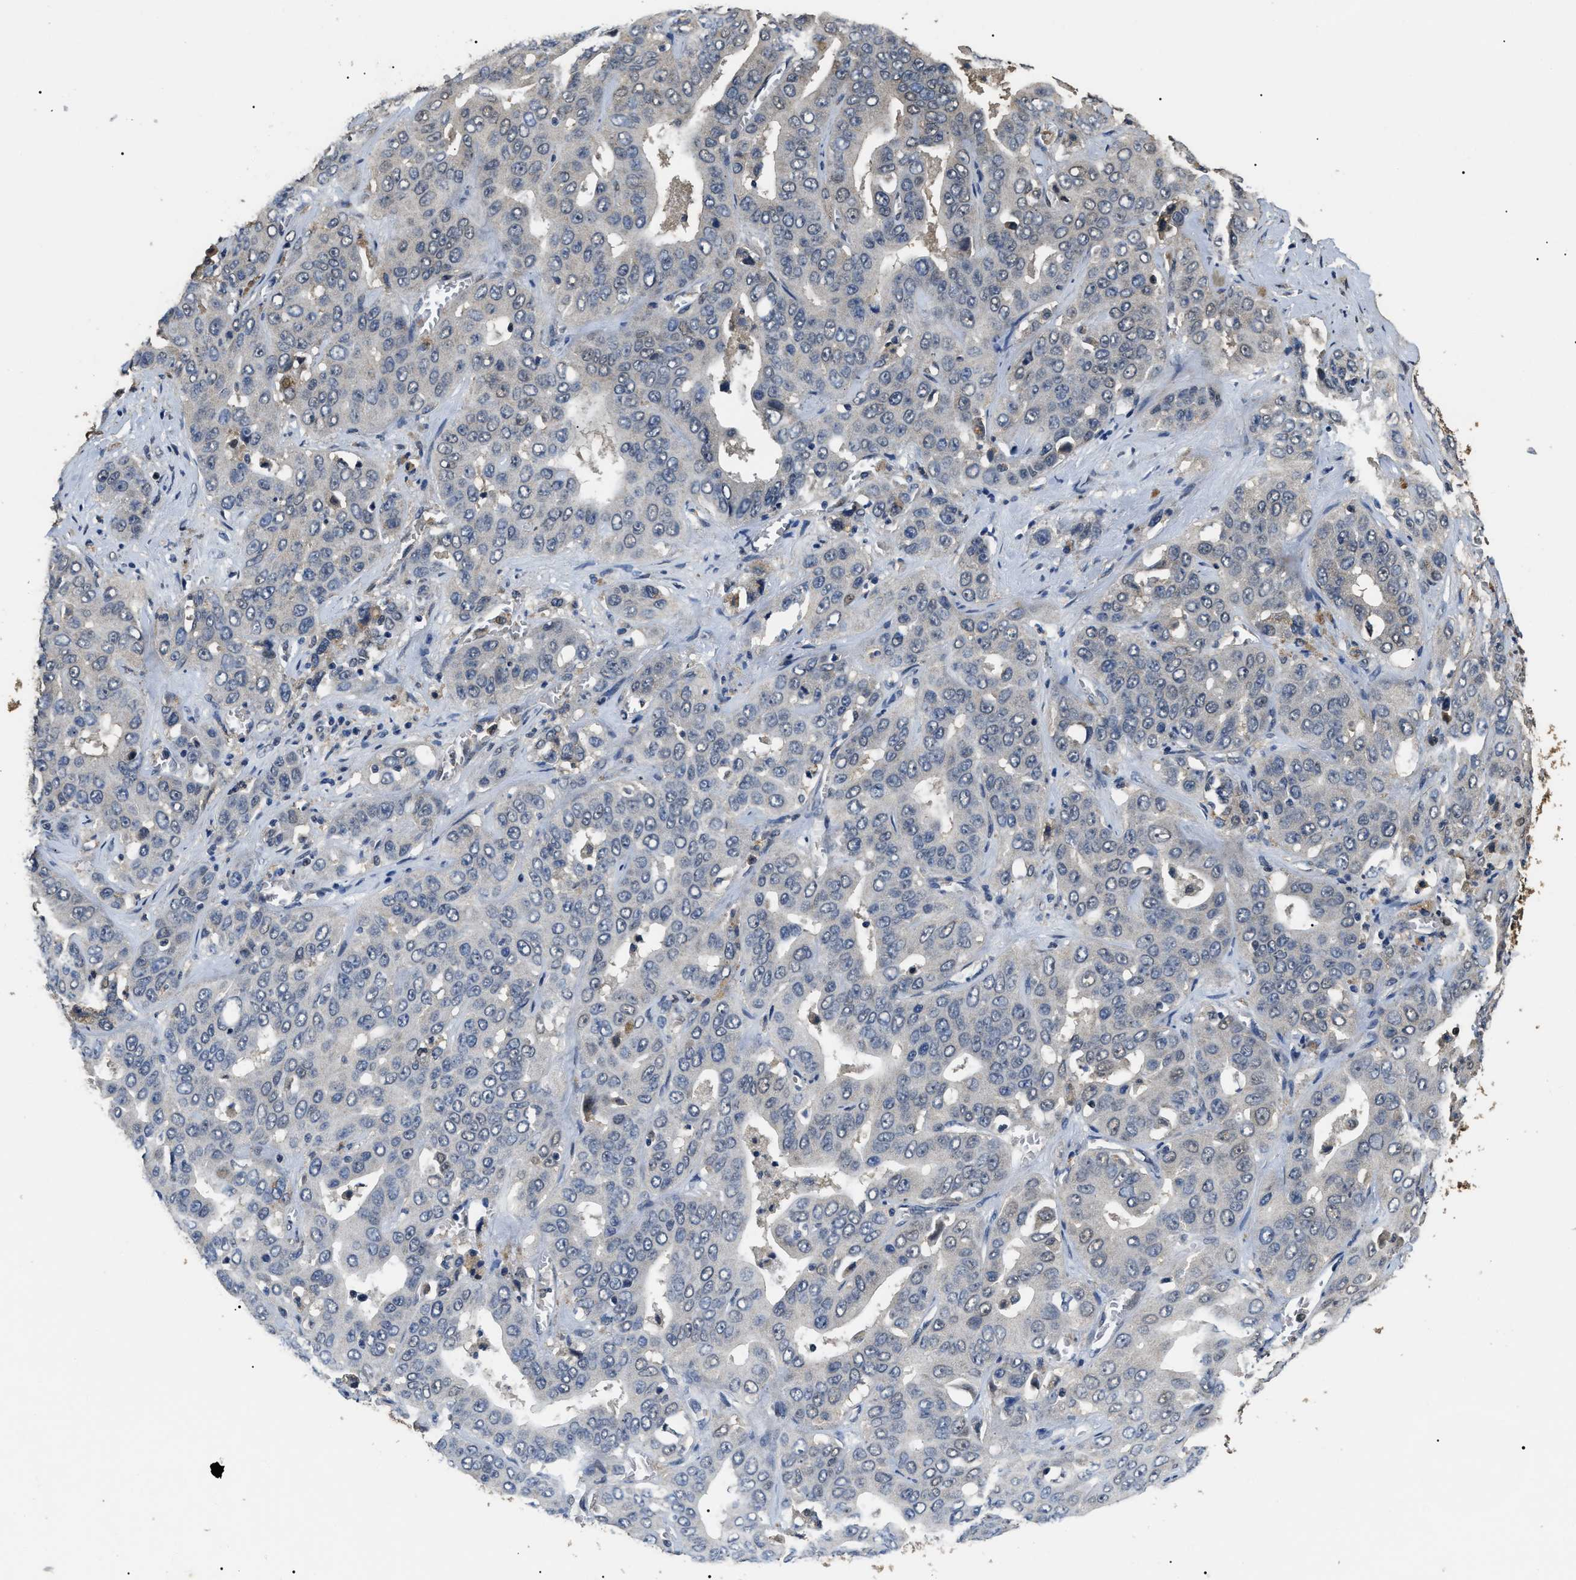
{"staining": {"intensity": "negative", "quantity": "none", "location": "none"}, "tissue": "liver cancer", "cell_type": "Tumor cells", "image_type": "cancer", "snomed": [{"axis": "morphology", "description": "Cholangiocarcinoma"}, {"axis": "topography", "description": "Liver"}], "caption": "The micrograph displays no significant positivity in tumor cells of cholangiocarcinoma (liver). (Brightfield microscopy of DAB IHC at high magnification).", "gene": "PSMD8", "patient": {"sex": "female", "age": 52}}